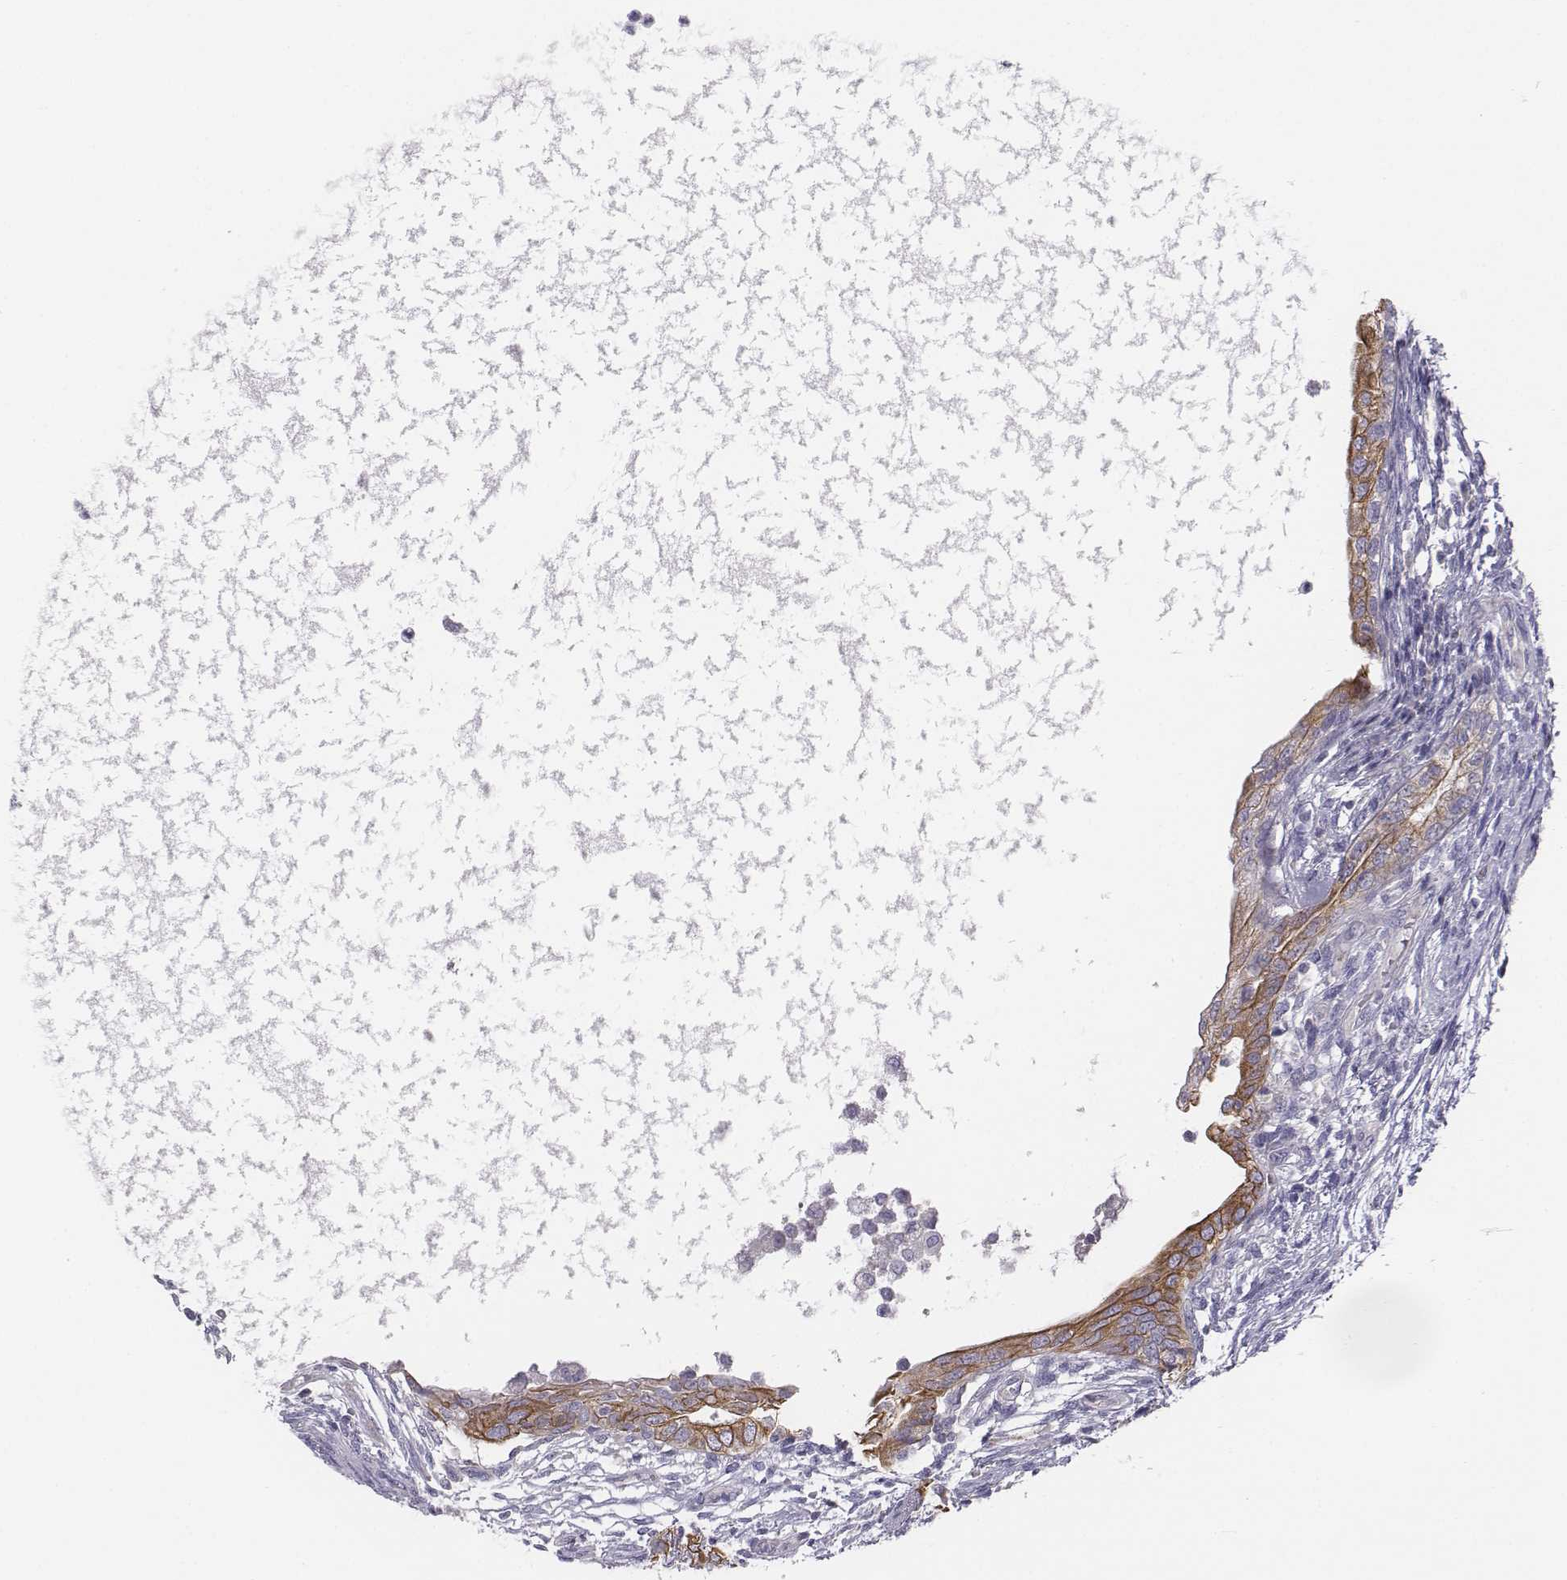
{"staining": {"intensity": "moderate", "quantity": "25%-75%", "location": "cytoplasmic/membranous"}, "tissue": "testis cancer", "cell_type": "Tumor cells", "image_type": "cancer", "snomed": [{"axis": "morphology", "description": "Carcinoma, Embryonal, NOS"}, {"axis": "topography", "description": "Testis"}], "caption": "Testis embryonal carcinoma stained with a protein marker displays moderate staining in tumor cells.", "gene": "CHST14", "patient": {"sex": "male", "age": 26}}